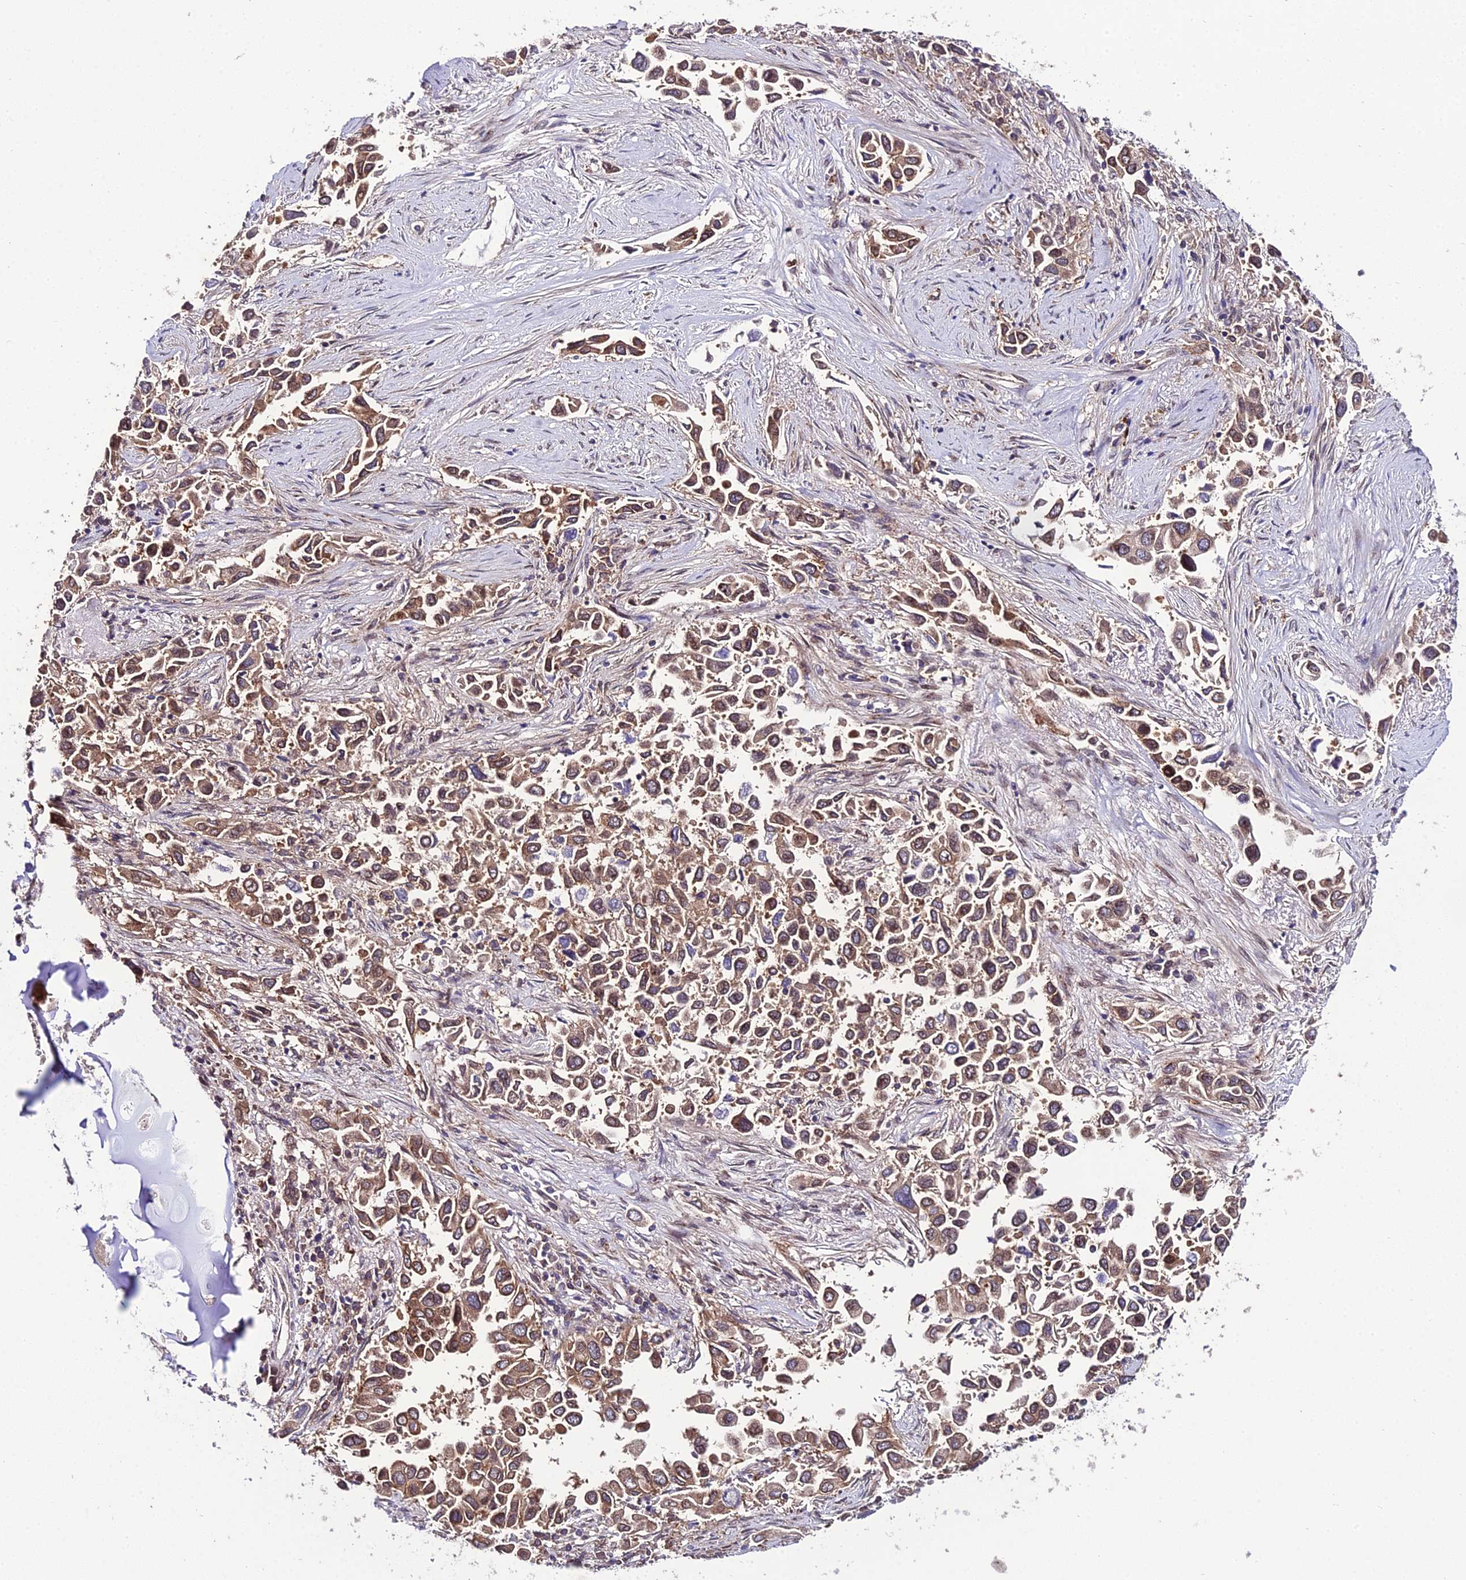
{"staining": {"intensity": "moderate", "quantity": ">75%", "location": "cytoplasmic/membranous,nuclear"}, "tissue": "lung cancer", "cell_type": "Tumor cells", "image_type": "cancer", "snomed": [{"axis": "morphology", "description": "Adenocarcinoma, NOS"}, {"axis": "topography", "description": "Lung"}], "caption": "Moderate cytoplasmic/membranous and nuclear expression for a protein is identified in approximately >75% of tumor cells of lung cancer using immunohistochemistry.", "gene": "DDX19A", "patient": {"sex": "female", "age": 76}}